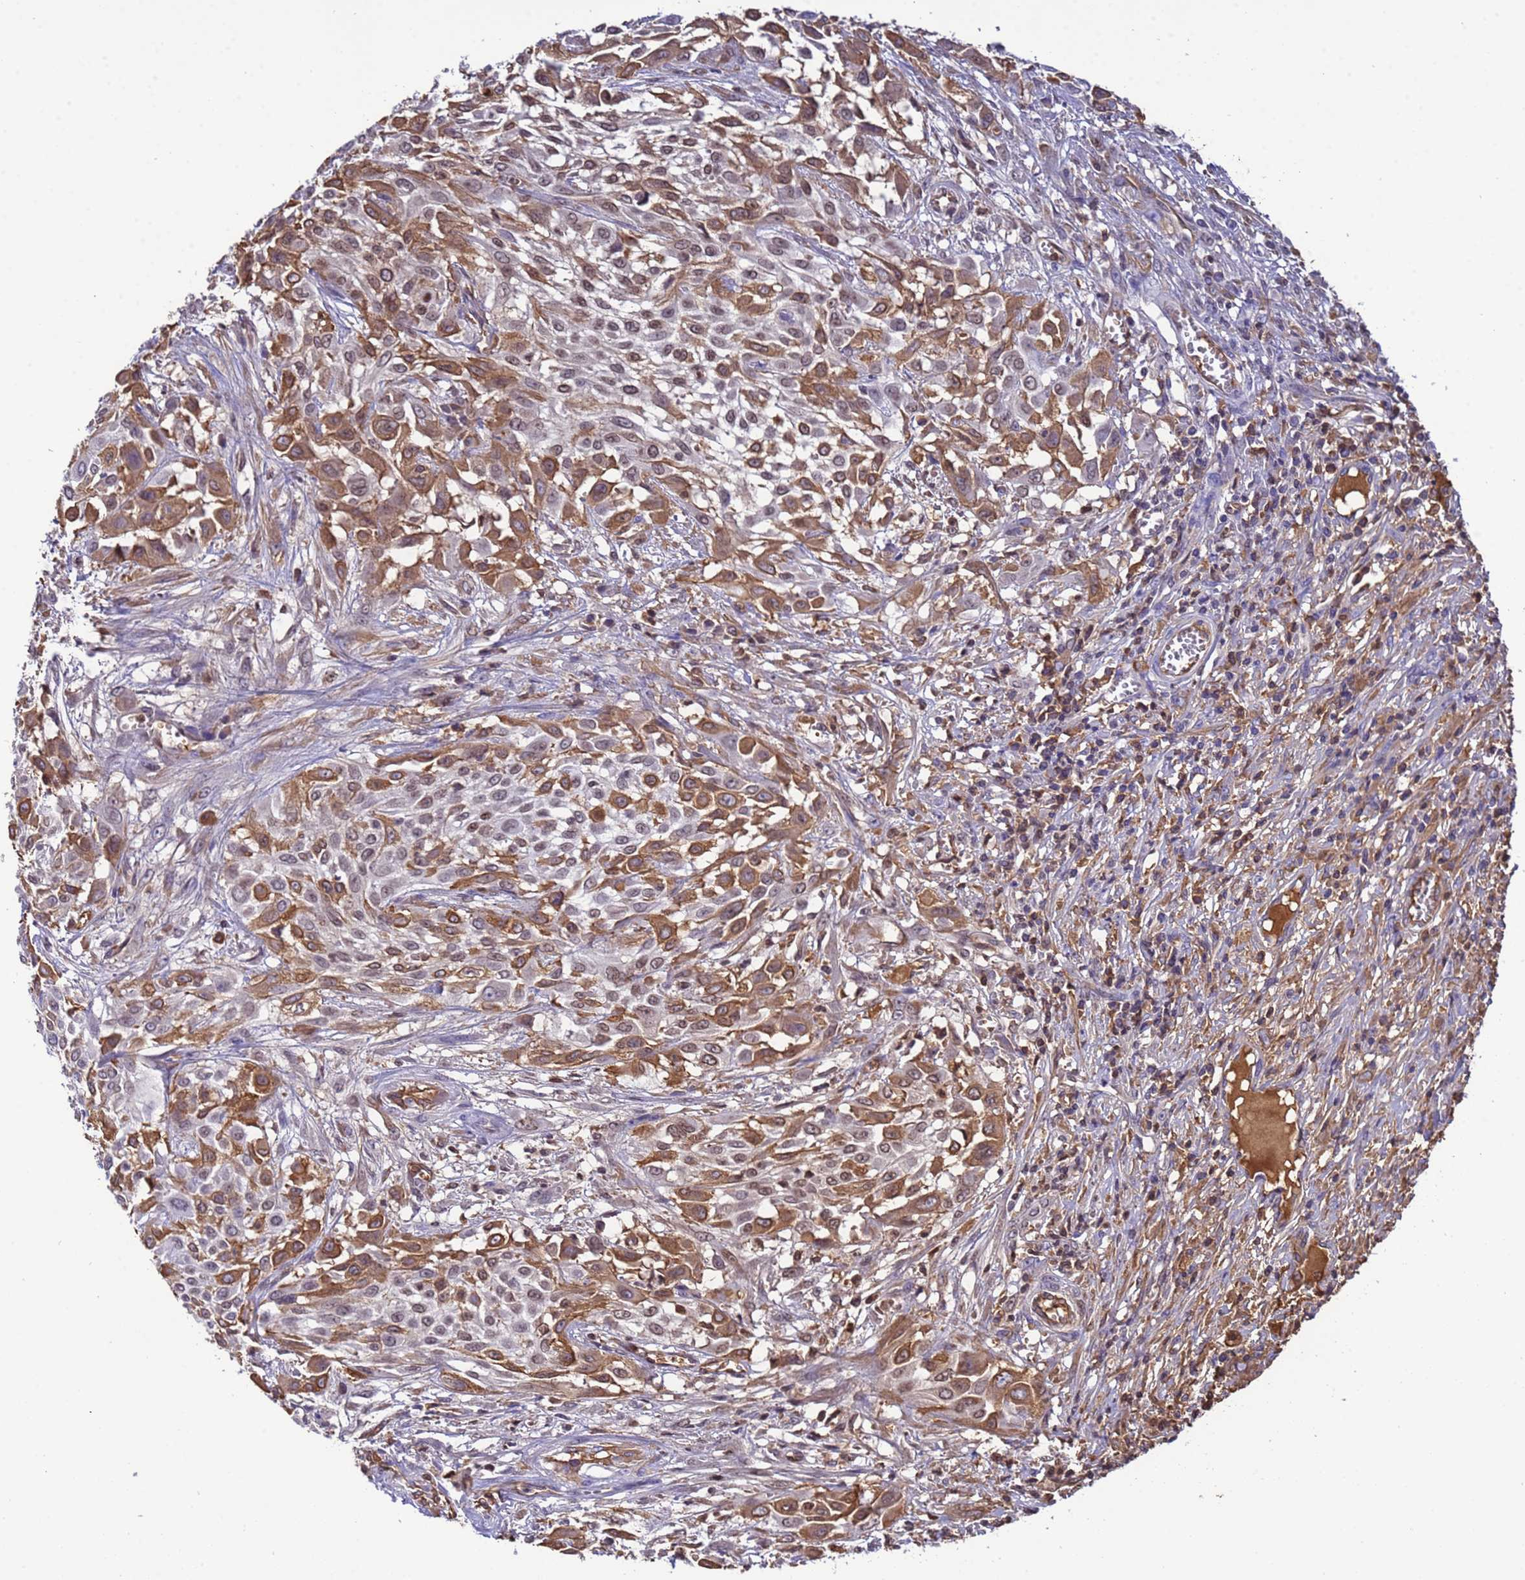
{"staining": {"intensity": "moderate", "quantity": "25%-75%", "location": "cytoplasmic/membranous,nuclear"}, "tissue": "urothelial cancer", "cell_type": "Tumor cells", "image_type": "cancer", "snomed": [{"axis": "morphology", "description": "Urothelial carcinoma, High grade"}, {"axis": "topography", "description": "Urinary bladder"}], "caption": "This is a photomicrograph of immunohistochemistry (IHC) staining of urothelial cancer, which shows moderate staining in the cytoplasmic/membranous and nuclear of tumor cells.", "gene": "H1-7", "patient": {"sex": "male", "age": 57}}